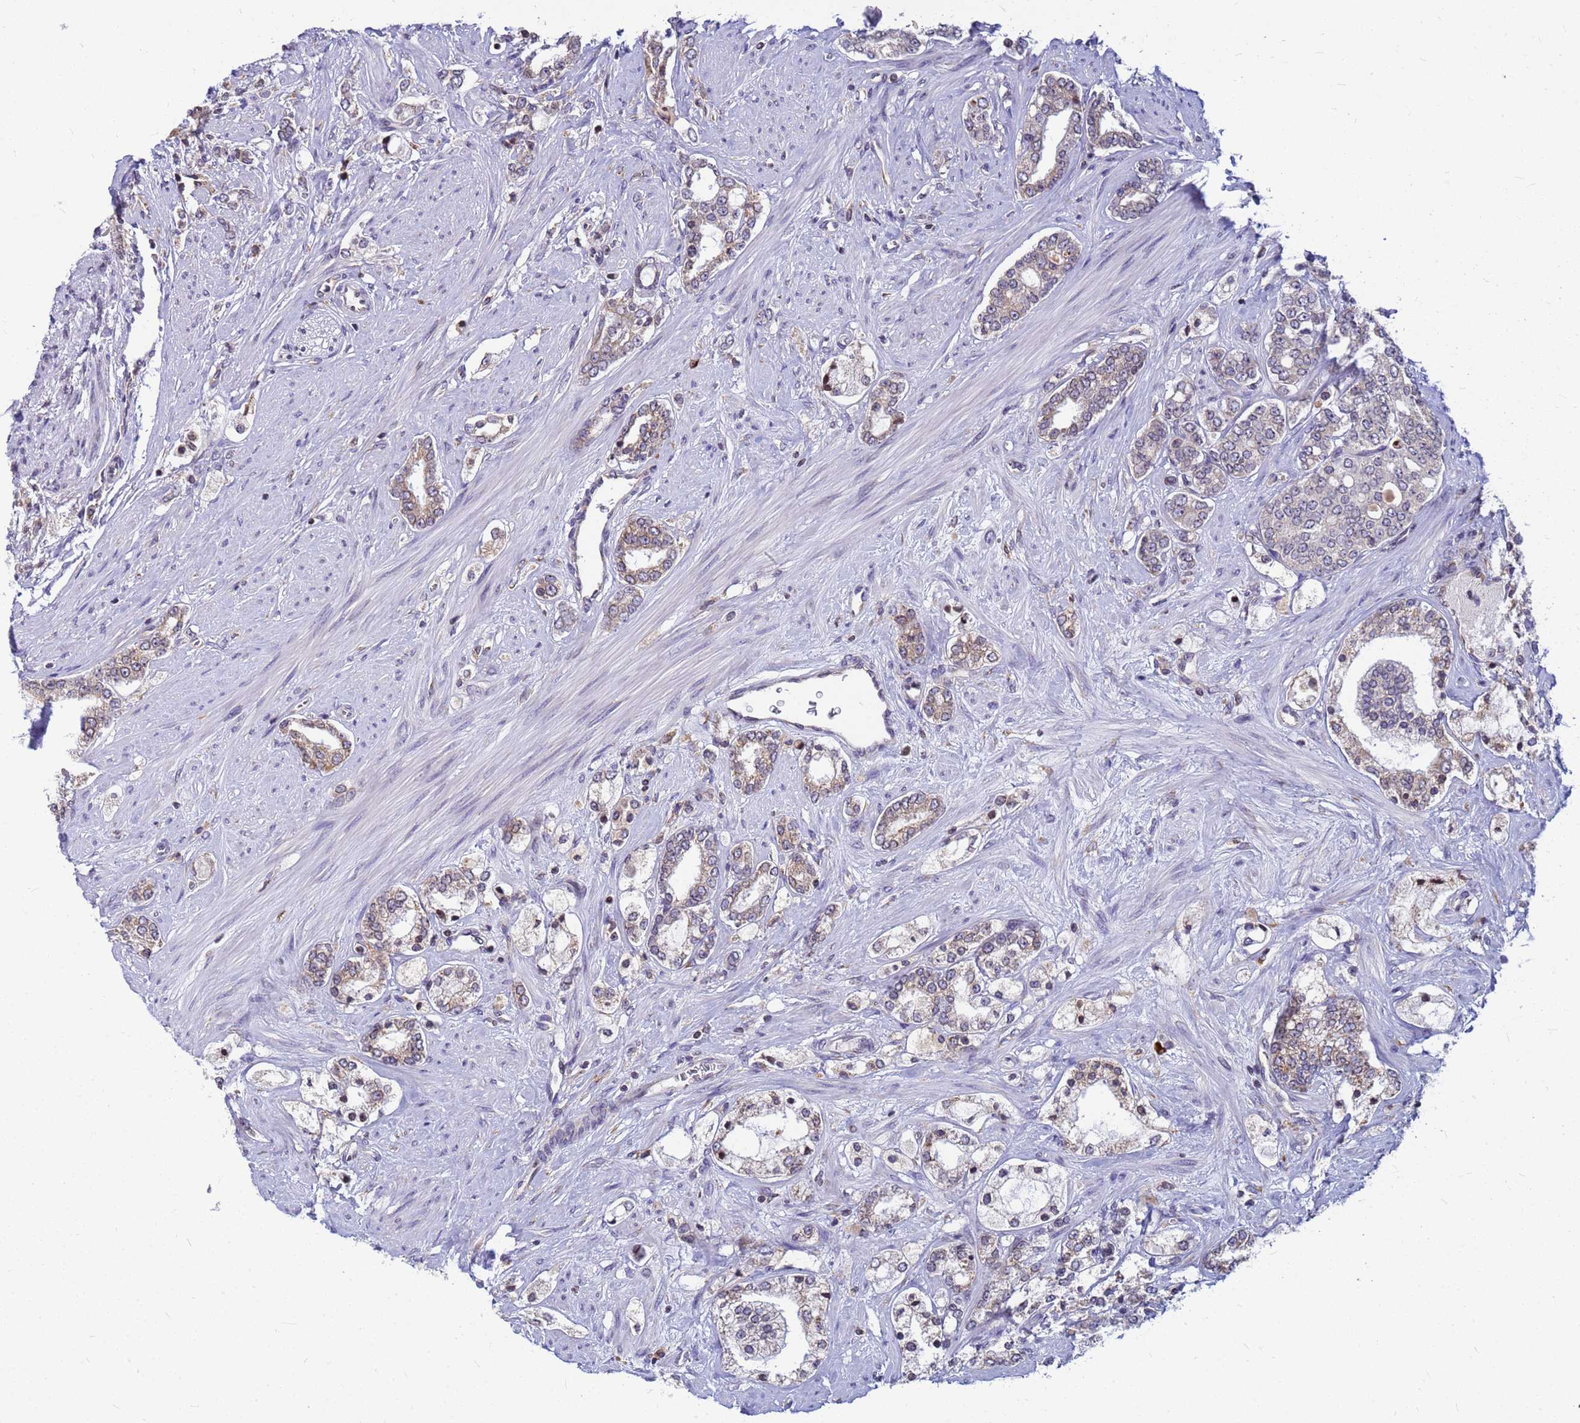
{"staining": {"intensity": "moderate", "quantity": "25%-75%", "location": "cytoplasmic/membranous"}, "tissue": "prostate cancer", "cell_type": "Tumor cells", "image_type": "cancer", "snomed": [{"axis": "morphology", "description": "Adenocarcinoma, High grade"}, {"axis": "topography", "description": "Prostate"}], "caption": "Prostate adenocarcinoma (high-grade) stained for a protein (brown) demonstrates moderate cytoplasmic/membranous positive expression in about 25%-75% of tumor cells.", "gene": "SSR4", "patient": {"sex": "male", "age": 64}}